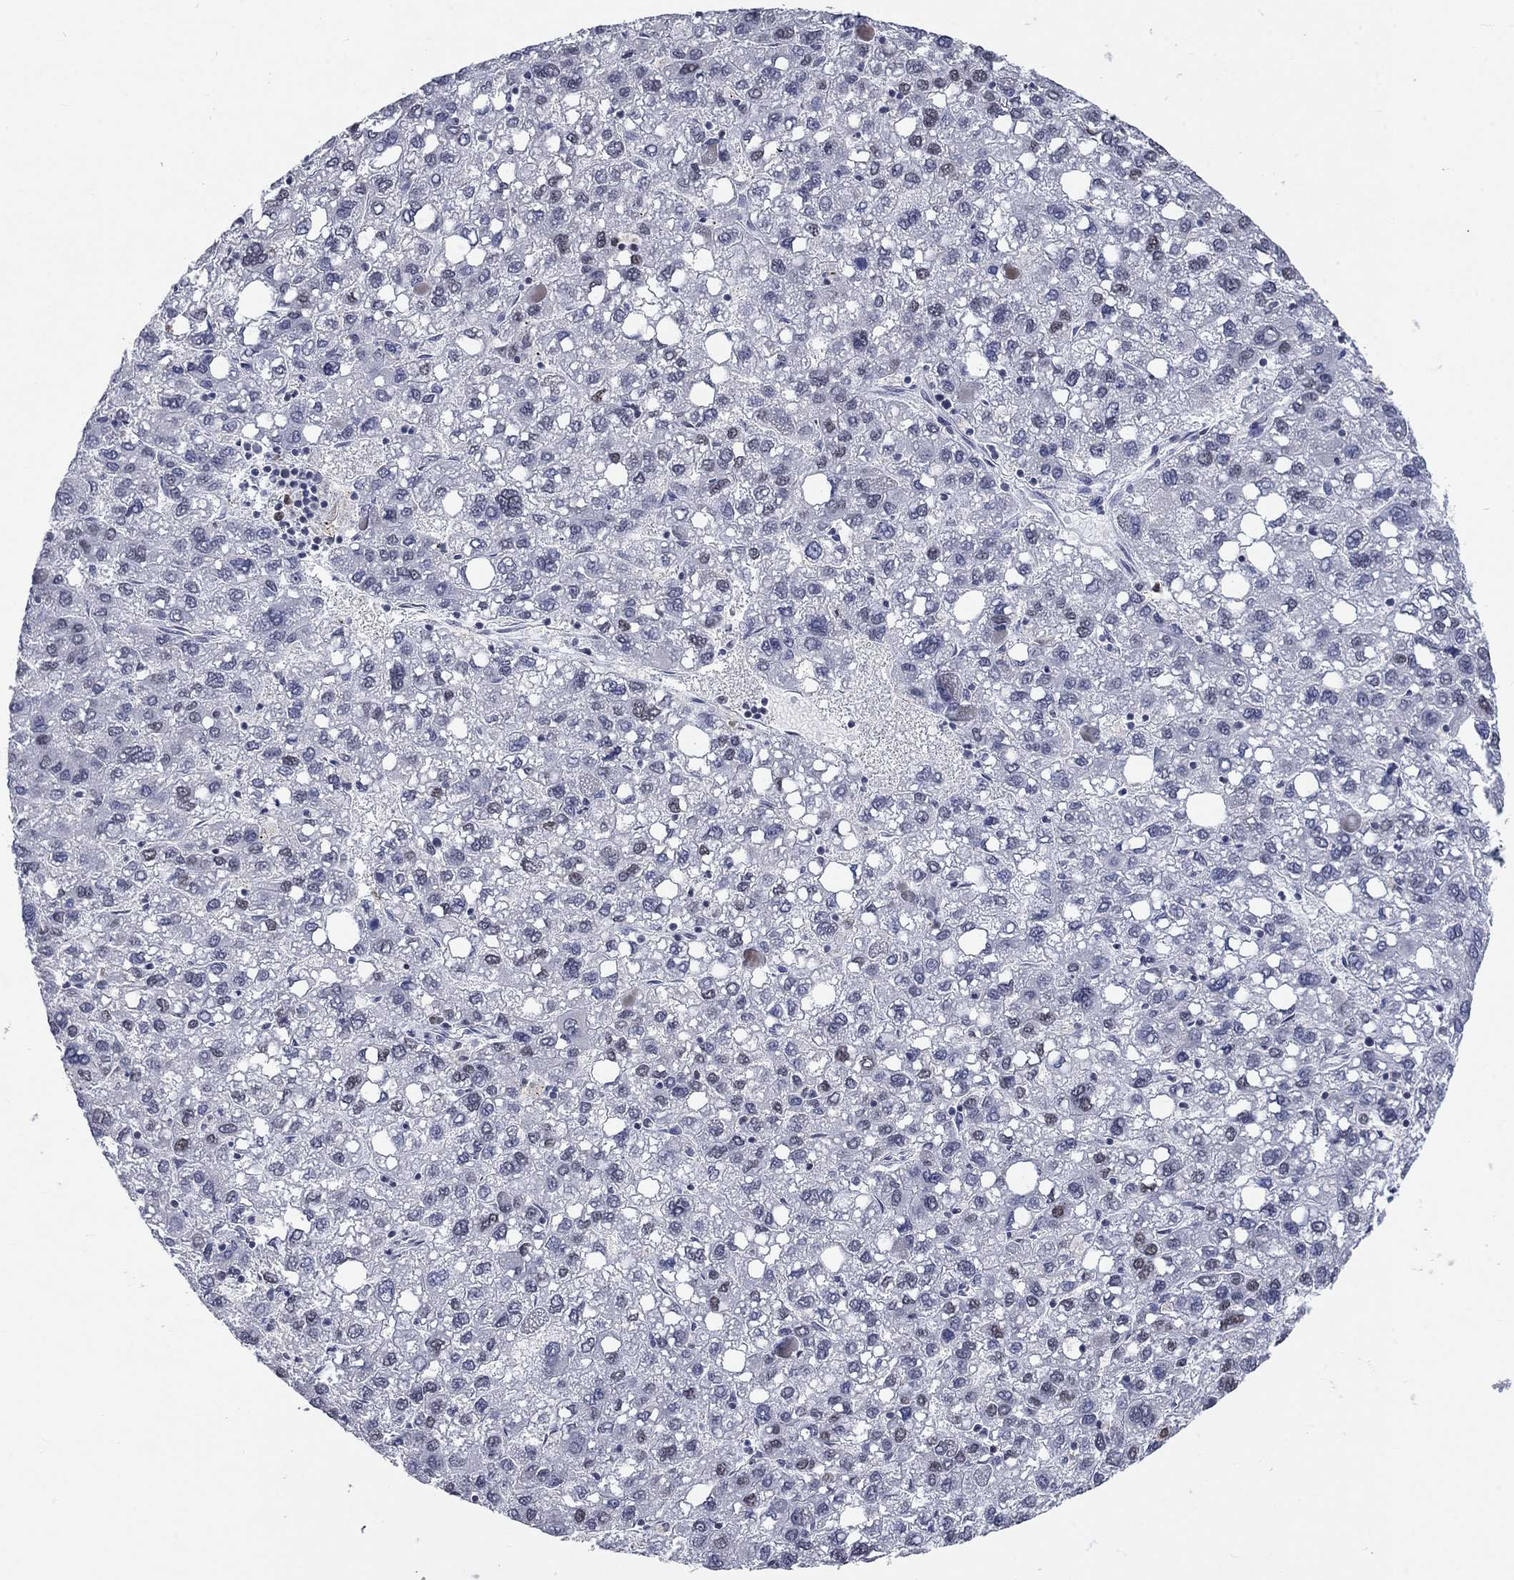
{"staining": {"intensity": "negative", "quantity": "none", "location": "none"}, "tissue": "liver cancer", "cell_type": "Tumor cells", "image_type": "cancer", "snomed": [{"axis": "morphology", "description": "Carcinoma, Hepatocellular, NOS"}, {"axis": "topography", "description": "Liver"}], "caption": "Immunohistochemistry (IHC) image of liver cancer (hepatocellular carcinoma) stained for a protein (brown), which exhibits no positivity in tumor cells.", "gene": "HCFC1", "patient": {"sex": "female", "age": 82}}